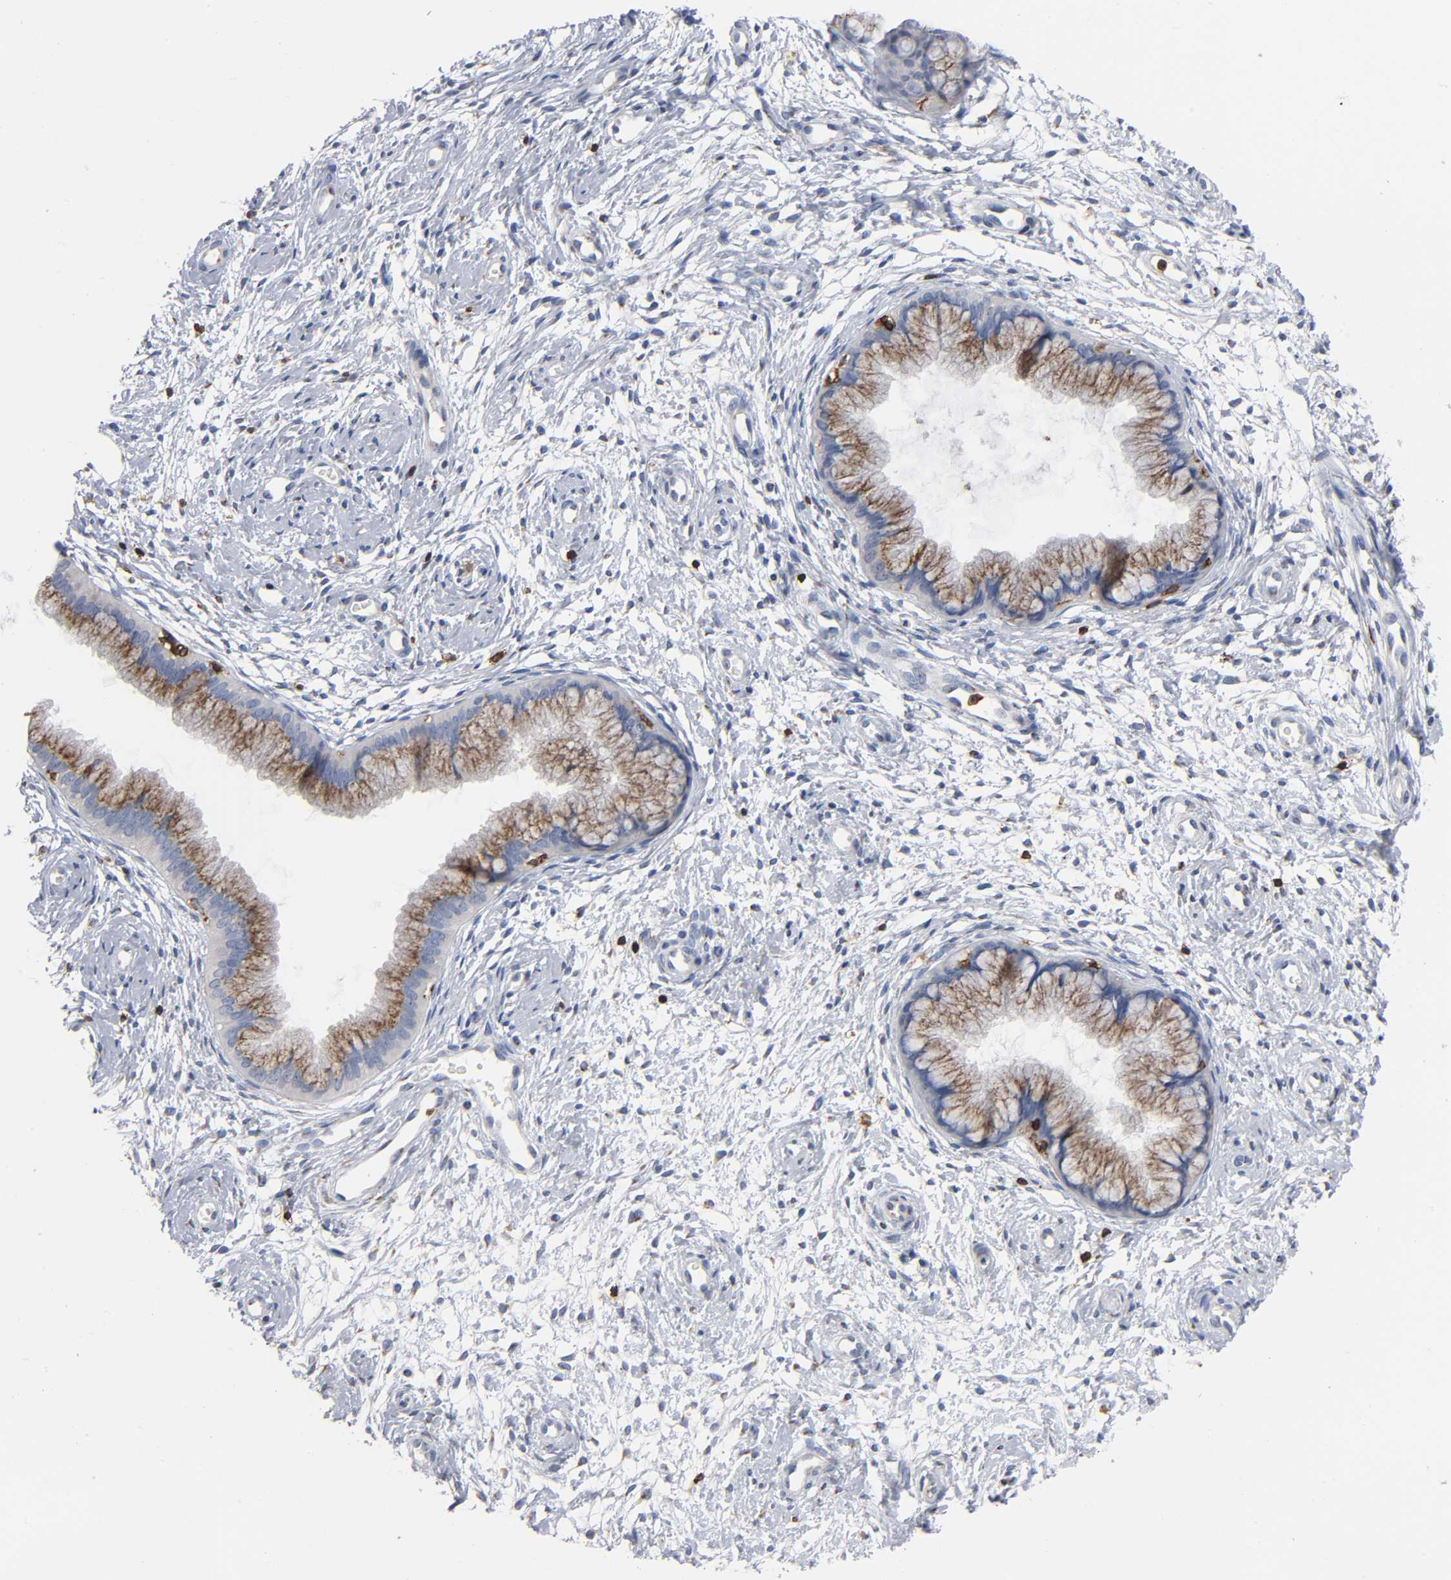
{"staining": {"intensity": "moderate", "quantity": ">75%", "location": "cytoplasmic/membranous"}, "tissue": "cervix", "cell_type": "Glandular cells", "image_type": "normal", "snomed": [{"axis": "morphology", "description": "Normal tissue, NOS"}, {"axis": "topography", "description": "Cervix"}], "caption": "A micrograph of cervix stained for a protein shows moderate cytoplasmic/membranous brown staining in glandular cells.", "gene": "CAPN10", "patient": {"sex": "female", "age": 39}}